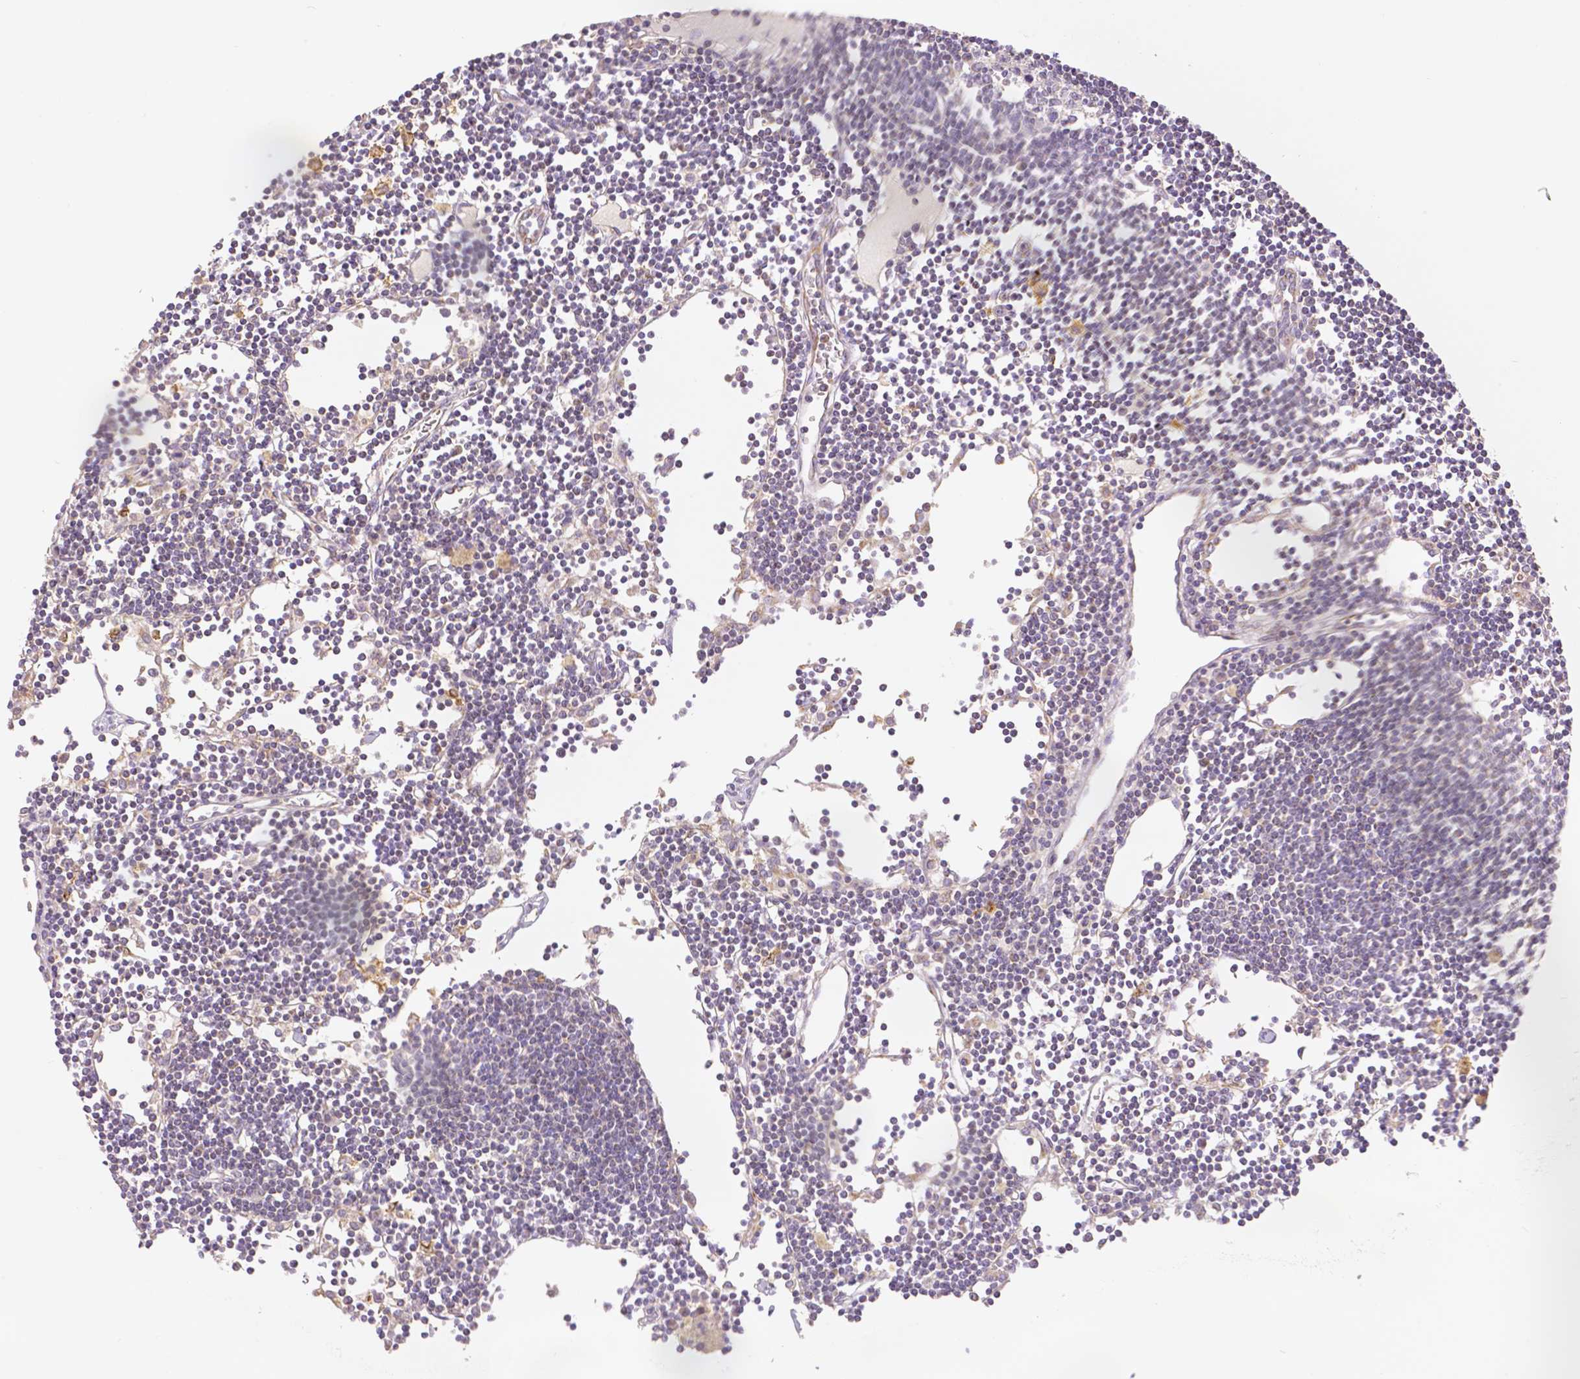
{"staining": {"intensity": "moderate", "quantity": "<25%", "location": "cytoplasmic/membranous"}, "tissue": "lymph node", "cell_type": "Non-germinal center cells", "image_type": "normal", "snomed": [{"axis": "morphology", "description": "Normal tissue, NOS"}, {"axis": "topography", "description": "Lymph node"}], "caption": "IHC histopathology image of normal human lymph node stained for a protein (brown), which reveals low levels of moderate cytoplasmic/membranous expression in approximately <25% of non-germinal center cells.", "gene": "RHOT1", "patient": {"sex": "female", "age": 65}}